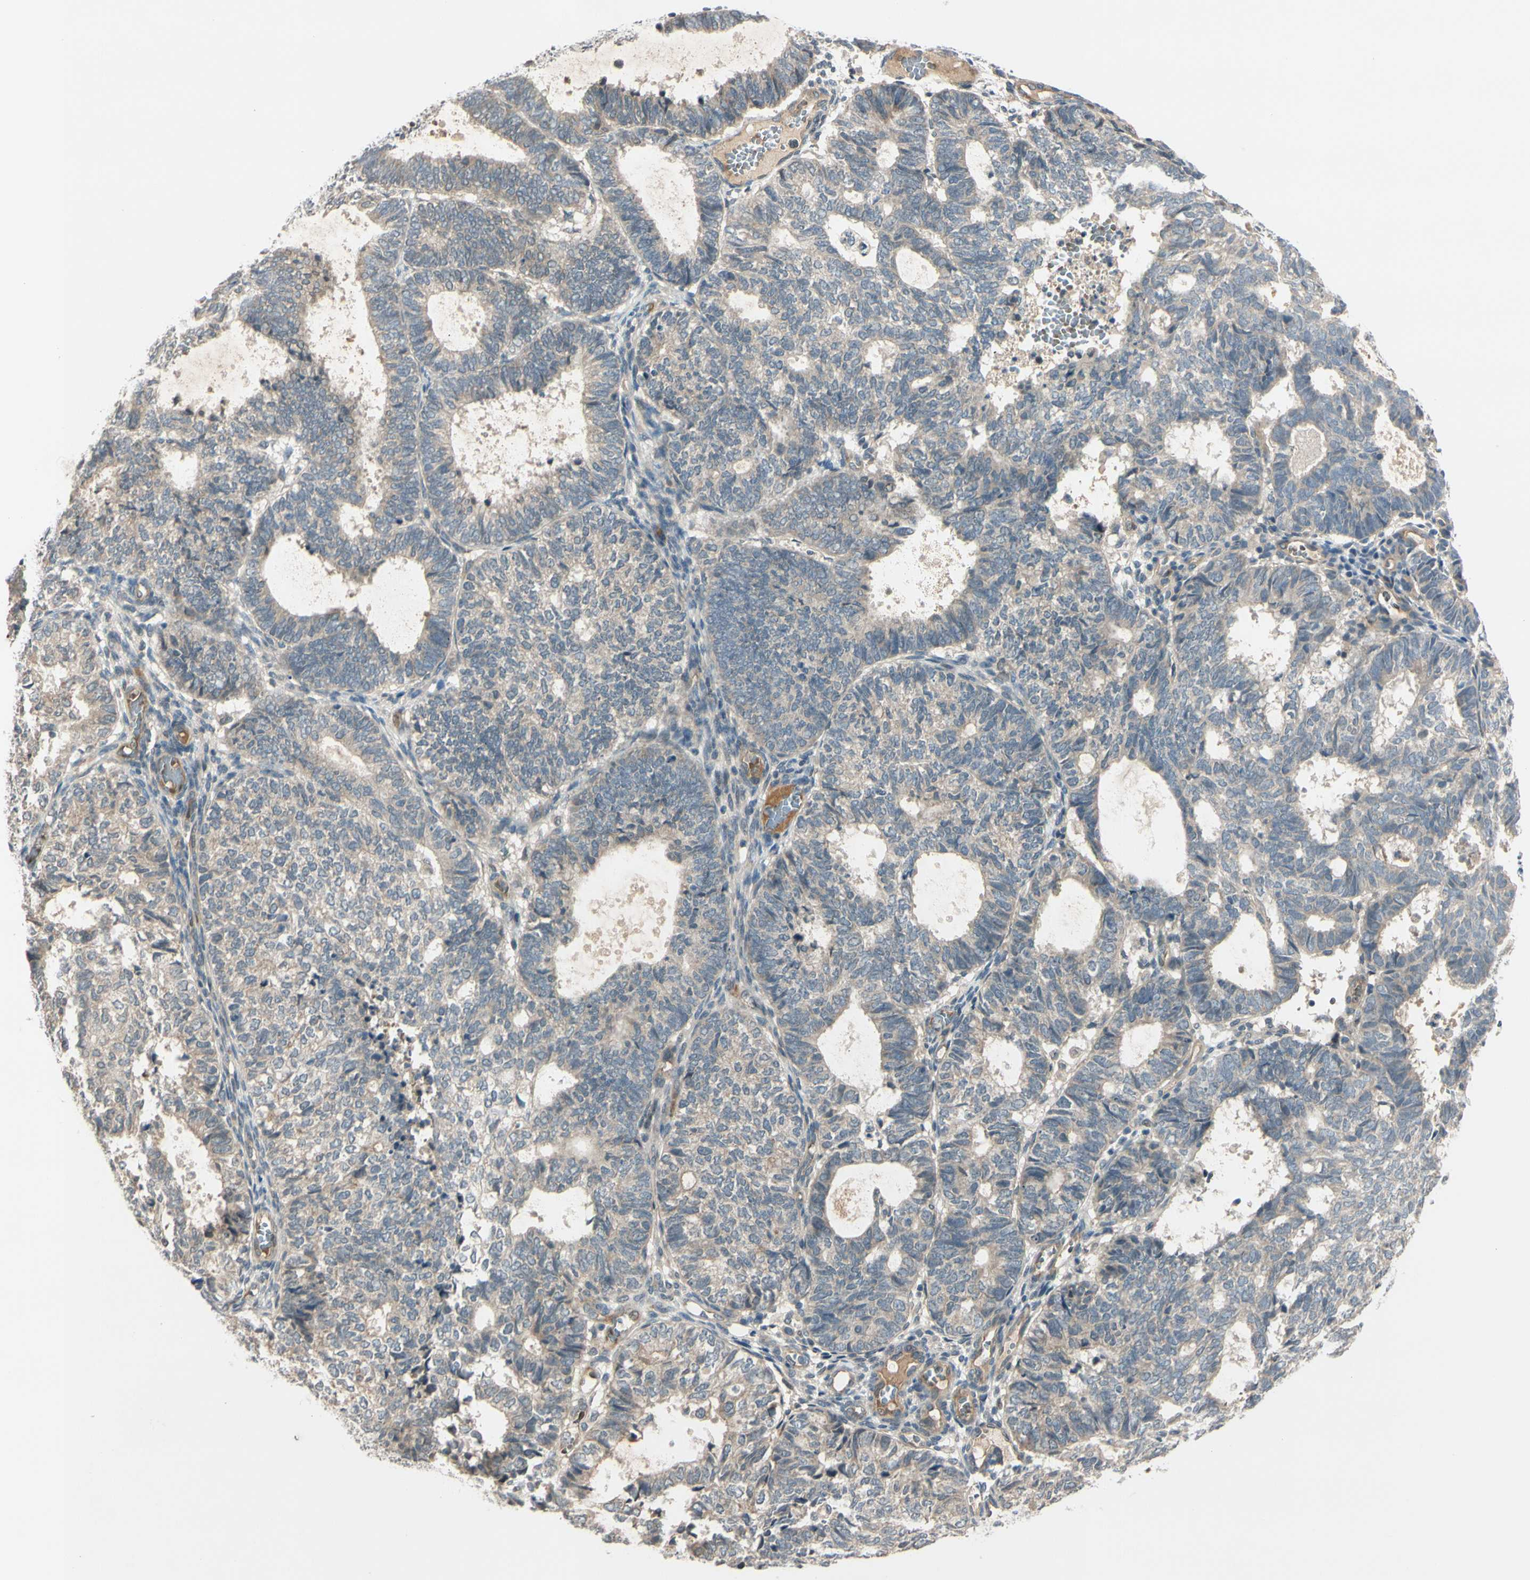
{"staining": {"intensity": "negative", "quantity": "none", "location": "none"}, "tissue": "endometrial cancer", "cell_type": "Tumor cells", "image_type": "cancer", "snomed": [{"axis": "morphology", "description": "Adenocarcinoma, NOS"}, {"axis": "topography", "description": "Uterus"}], "caption": "Immunohistochemistry photomicrograph of endometrial adenocarcinoma stained for a protein (brown), which exhibits no staining in tumor cells.", "gene": "FGF10", "patient": {"sex": "female", "age": 60}}